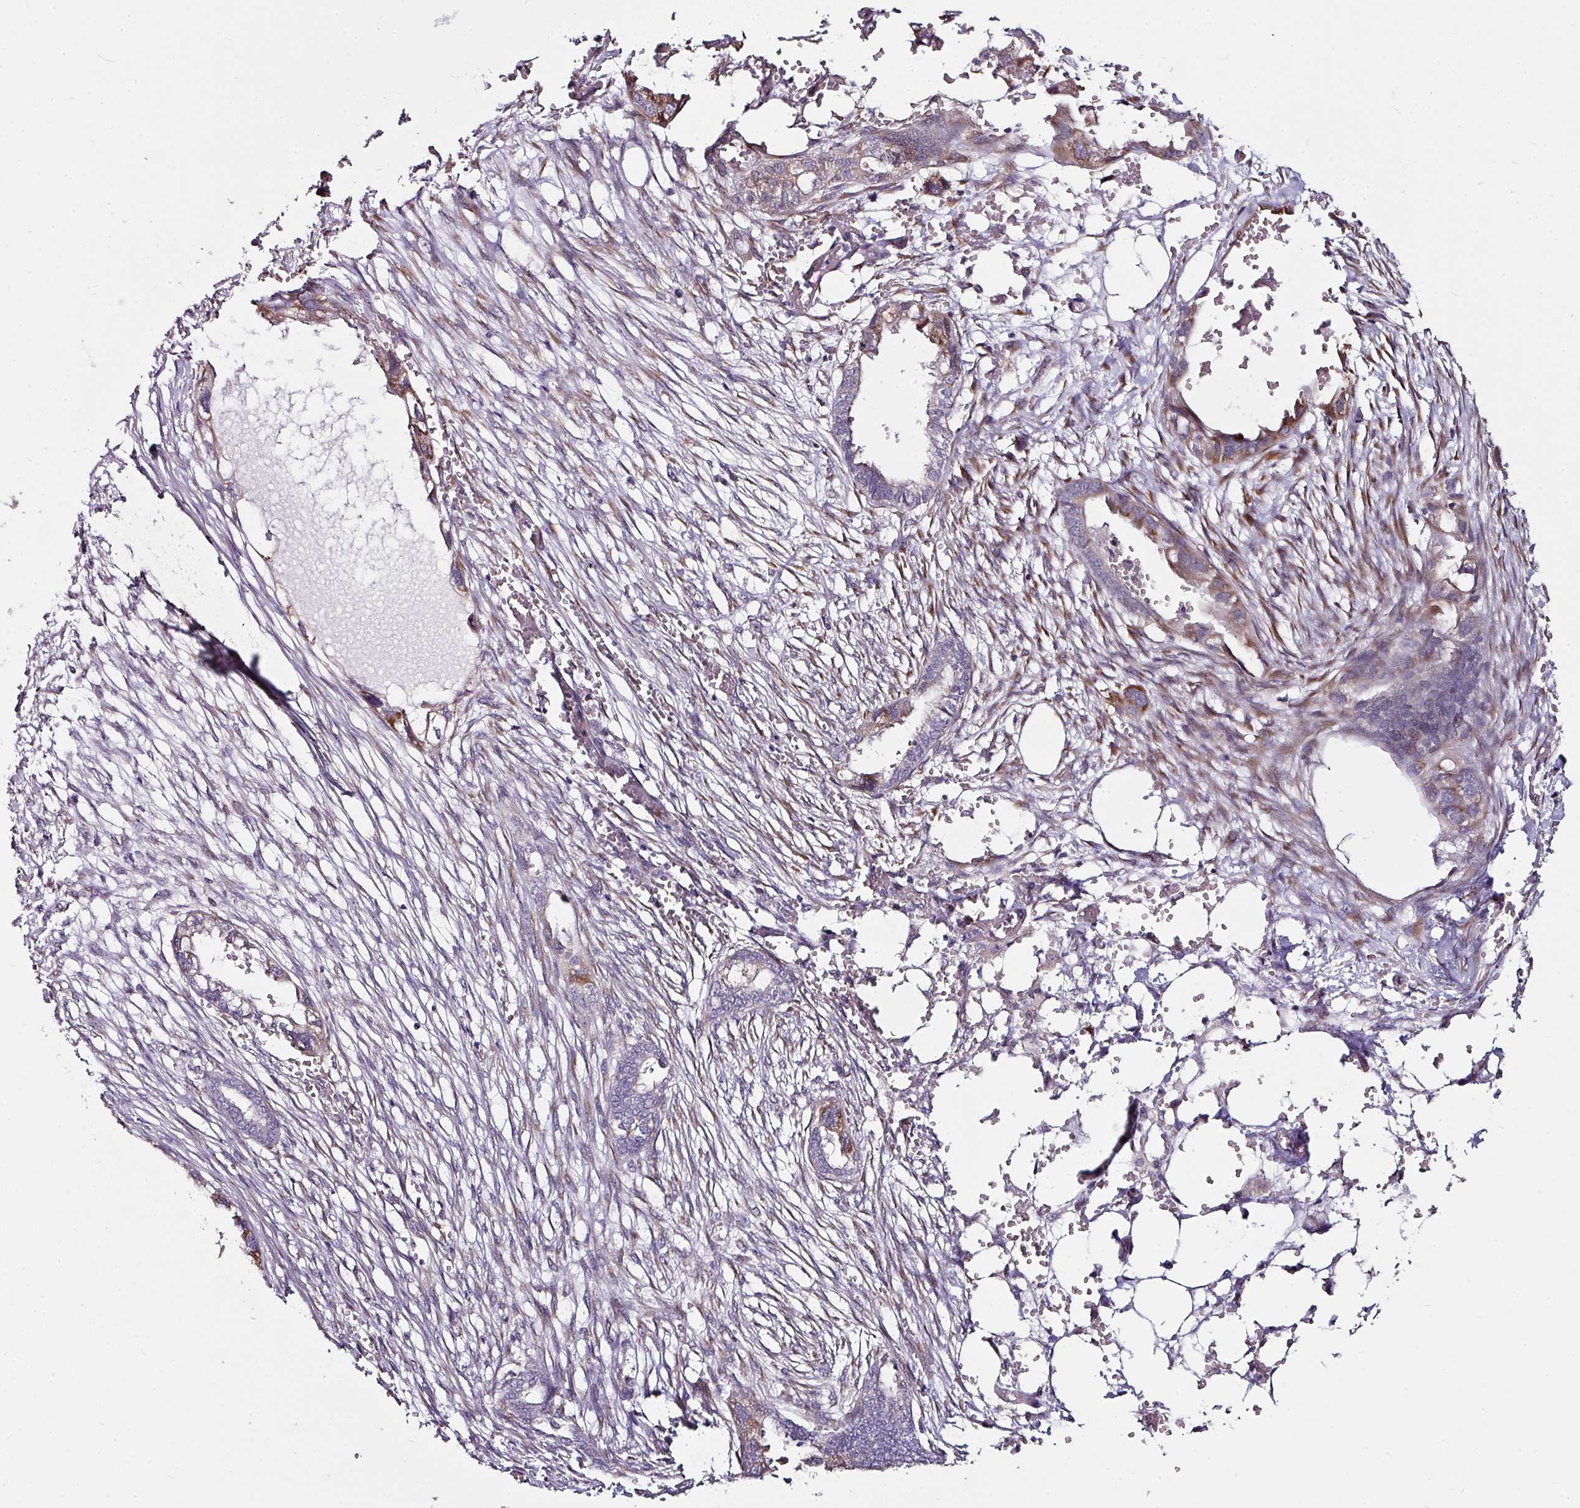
{"staining": {"intensity": "moderate", "quantity": "<25%", "location": "cytoplasmic/membranous"}, "tissue": "endometrial cancer", "cell_type": "Tumor cells", "image_type": "cancer", "snomed": [{"axis": "morphology", "description": "Adenocarcinoma, NOS"}, {"axis": "morphology", "description": "Adenocarcinoma, metastatic, NOS"}, {"axis": "topography", "description": "Adipose tissue"}, {"axis": "topography", "description": "Endometrium"}], "caption": "Immunohistochemistry of endometrial metastatic adenocarcinoma exhibits low levels of moderate cytoplasmic/membranous staining in approximately <25% of tumor cells.", "gene": "APOLD1", "patient": {"sex": "female", "age": 67}}